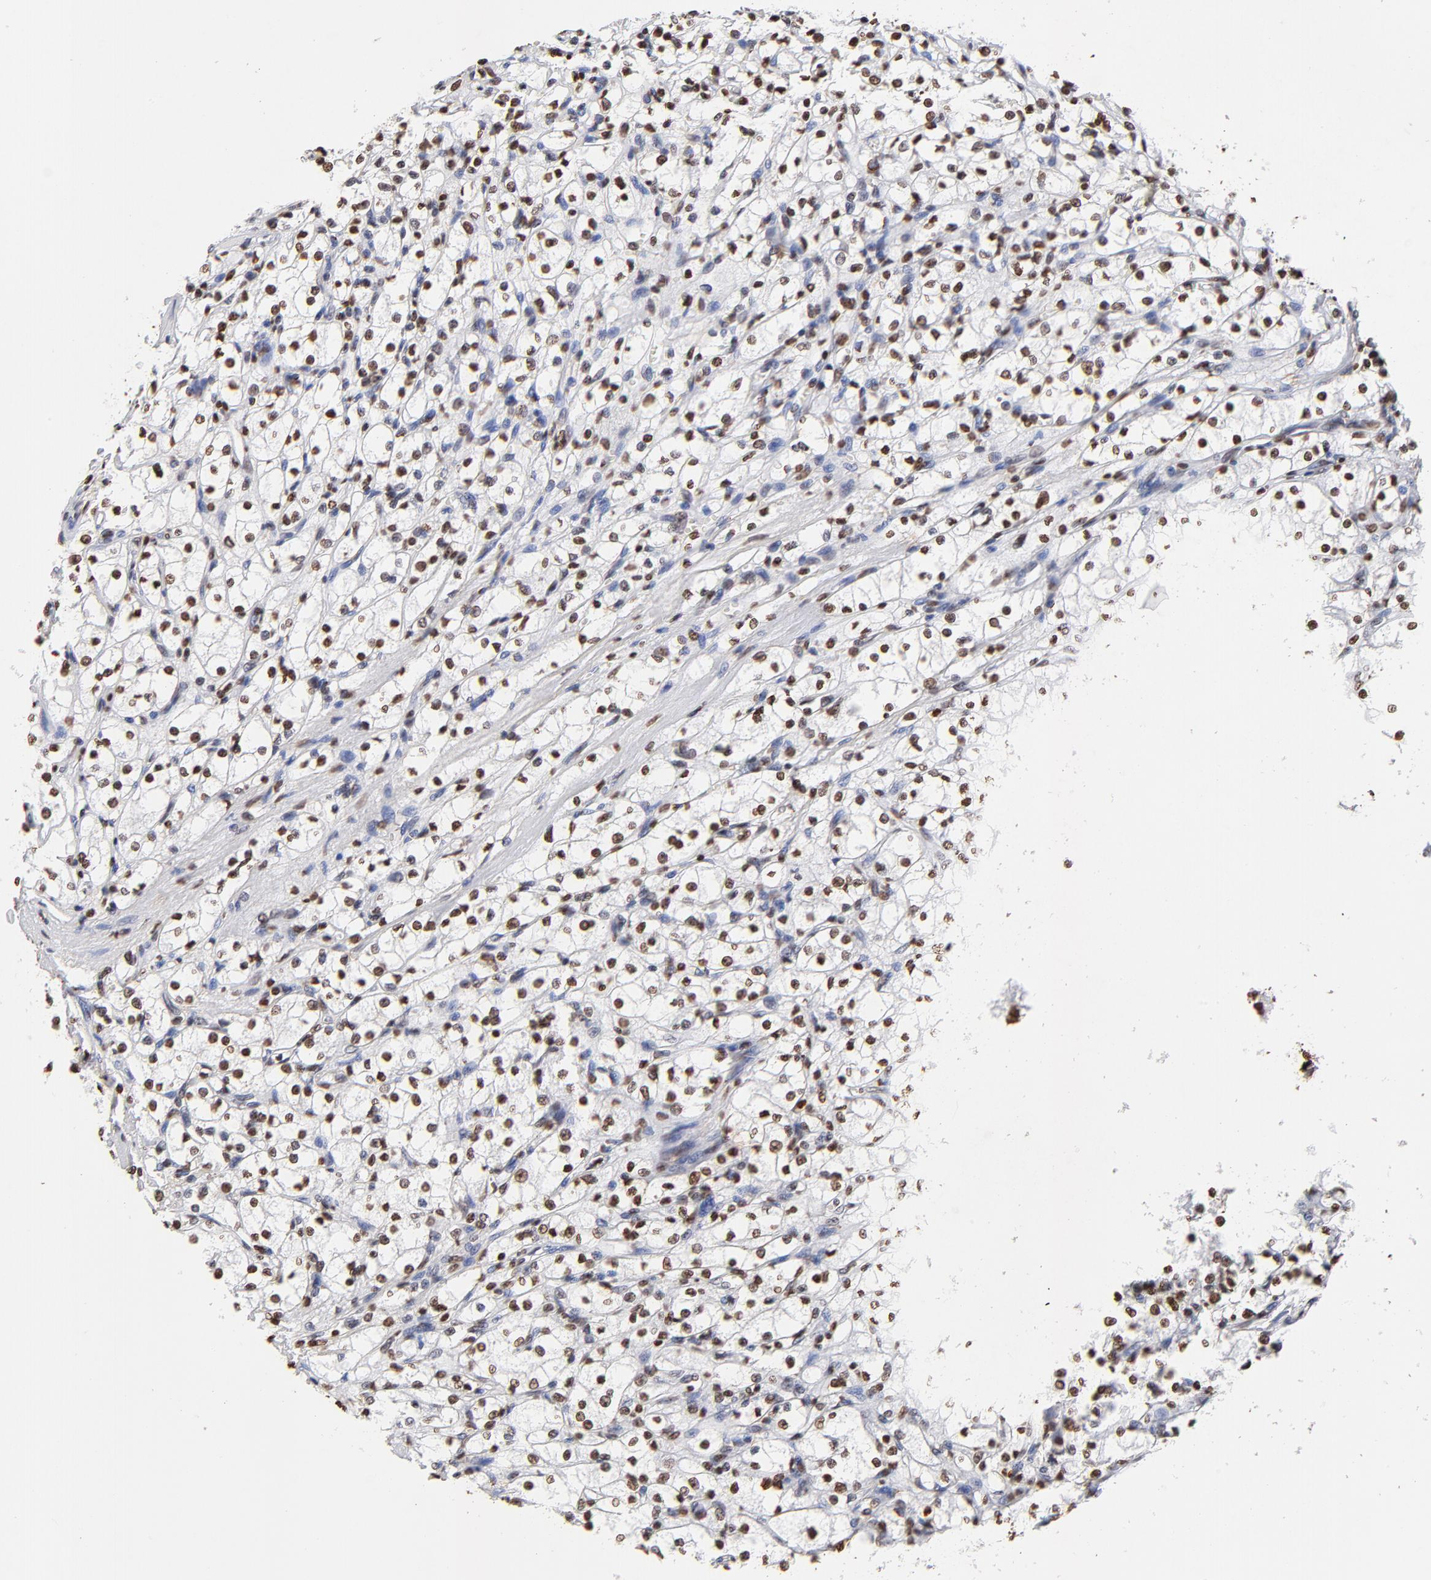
{"staining": {"intensity": "strong", "quantity": ">75%", "location": "nuclear"}, "tissue": "renal cancer", "cell_type": "Tumor cells", "image_type": "cancer", "snomed": [{"axis": "morphology", "description": "Adenocarcinoma, NOS"}, {"axis": "topography", "description": "Kidney"}], "caption": "Immunohistochemistry histopathology image of neoplastic tissue: human renal cancer (adenocarcinoma) stained using immunohistochemistry reveals high levels of strong protein expression localized specifically in the nuclear of tumor cells, appearing as a nuclear brown color.", "gene": "FBH1", "patient": {"sex": "male", "age": 61}}